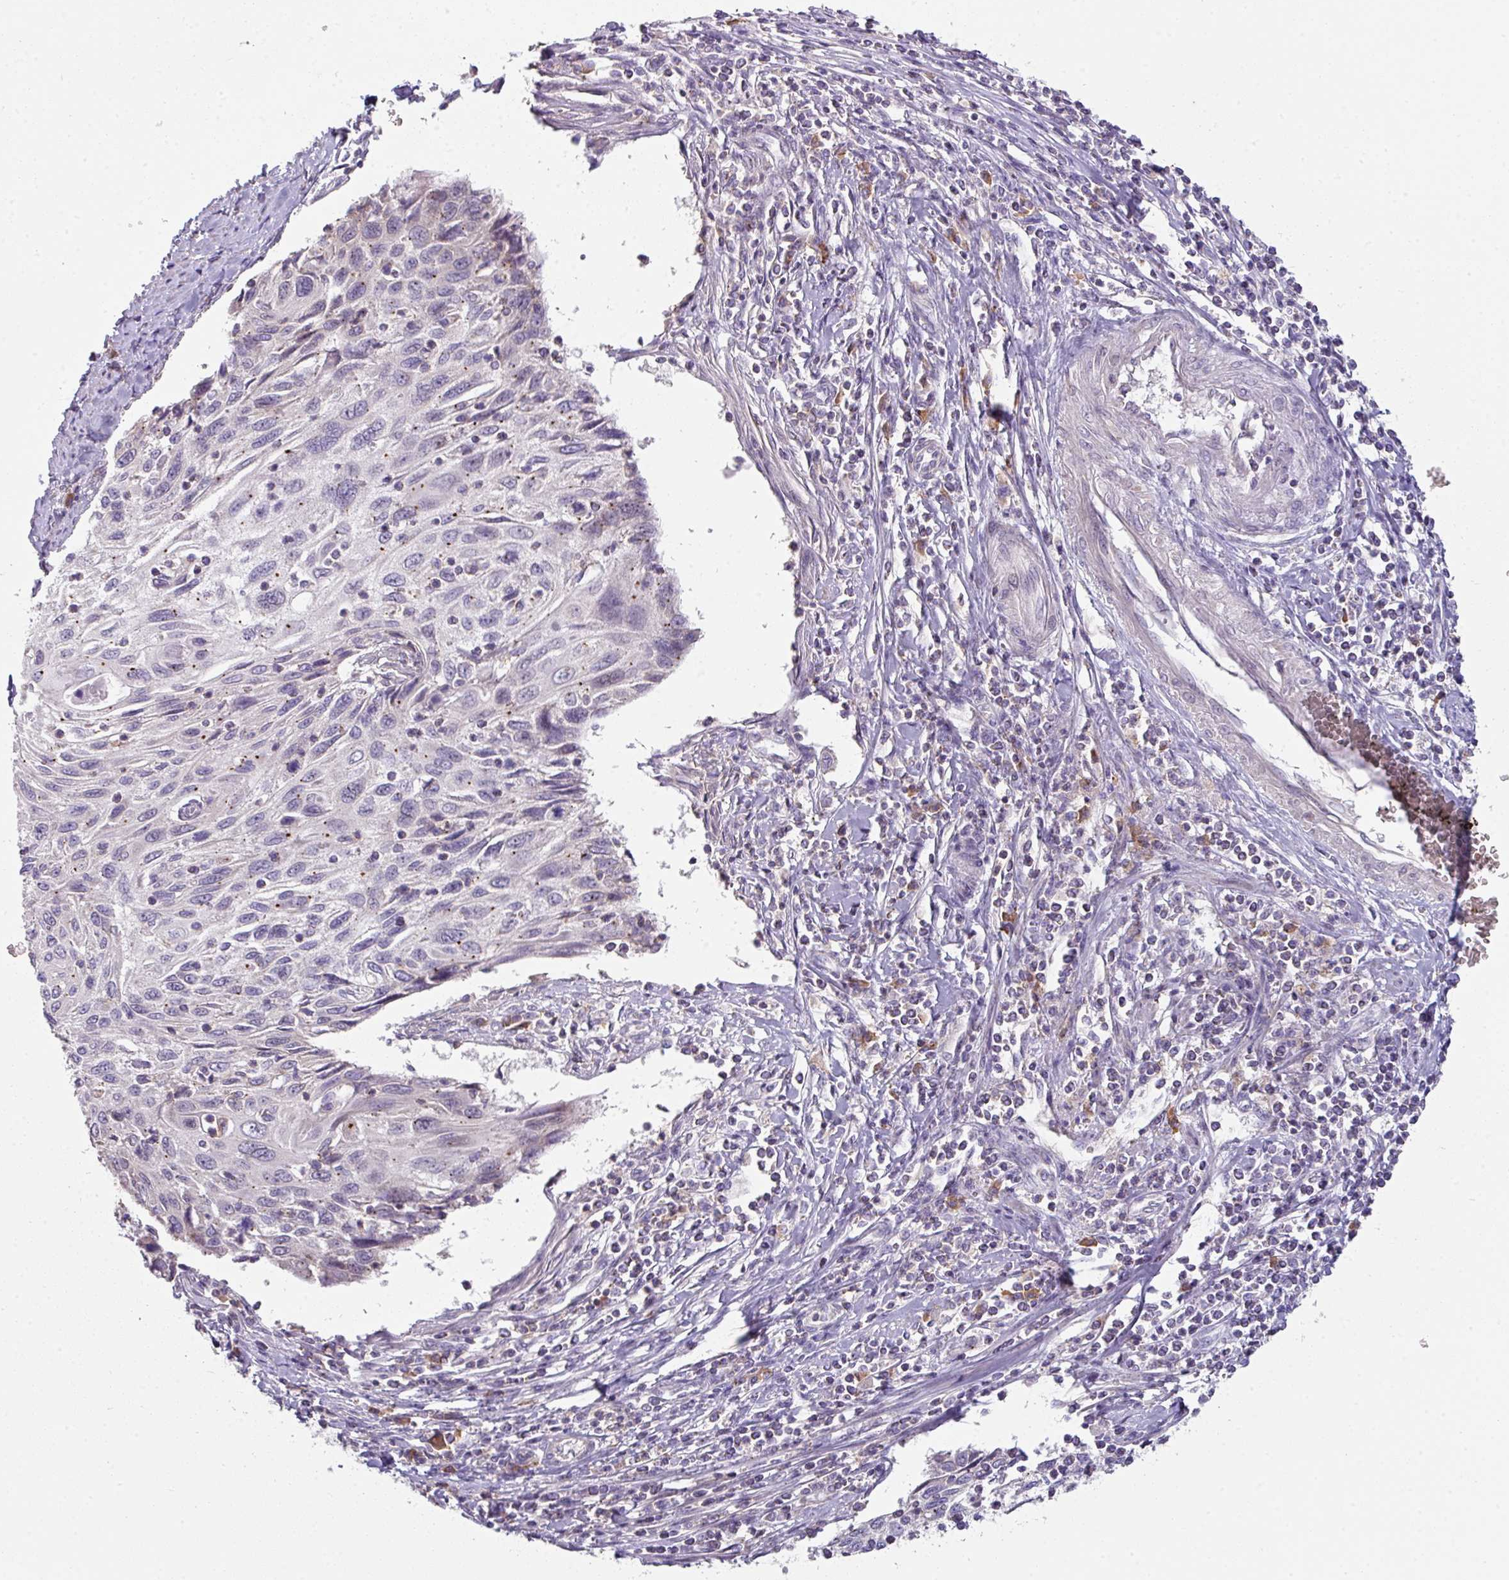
{"staining": {"intensity": "negative", "quantity": "none", "location": "none"}, "tissue": "cervical cancer", "cell_type": "Tumor cells", "image_type": "cancer", "snomed": [{"axis": "morphology", "description": "Squamous cell carcinoma, NOS"}, {"axis": "topography", "description": "Cervix"}], "caption": "High power microscopy photomicrograph of an immunohistochemistry photomicrograph of cervical squamous cell carcinoma, revealing no significant positivity in tumor cells.", "gene": "SLAMF6", "patient": {"sex": "female", "age": 70}}